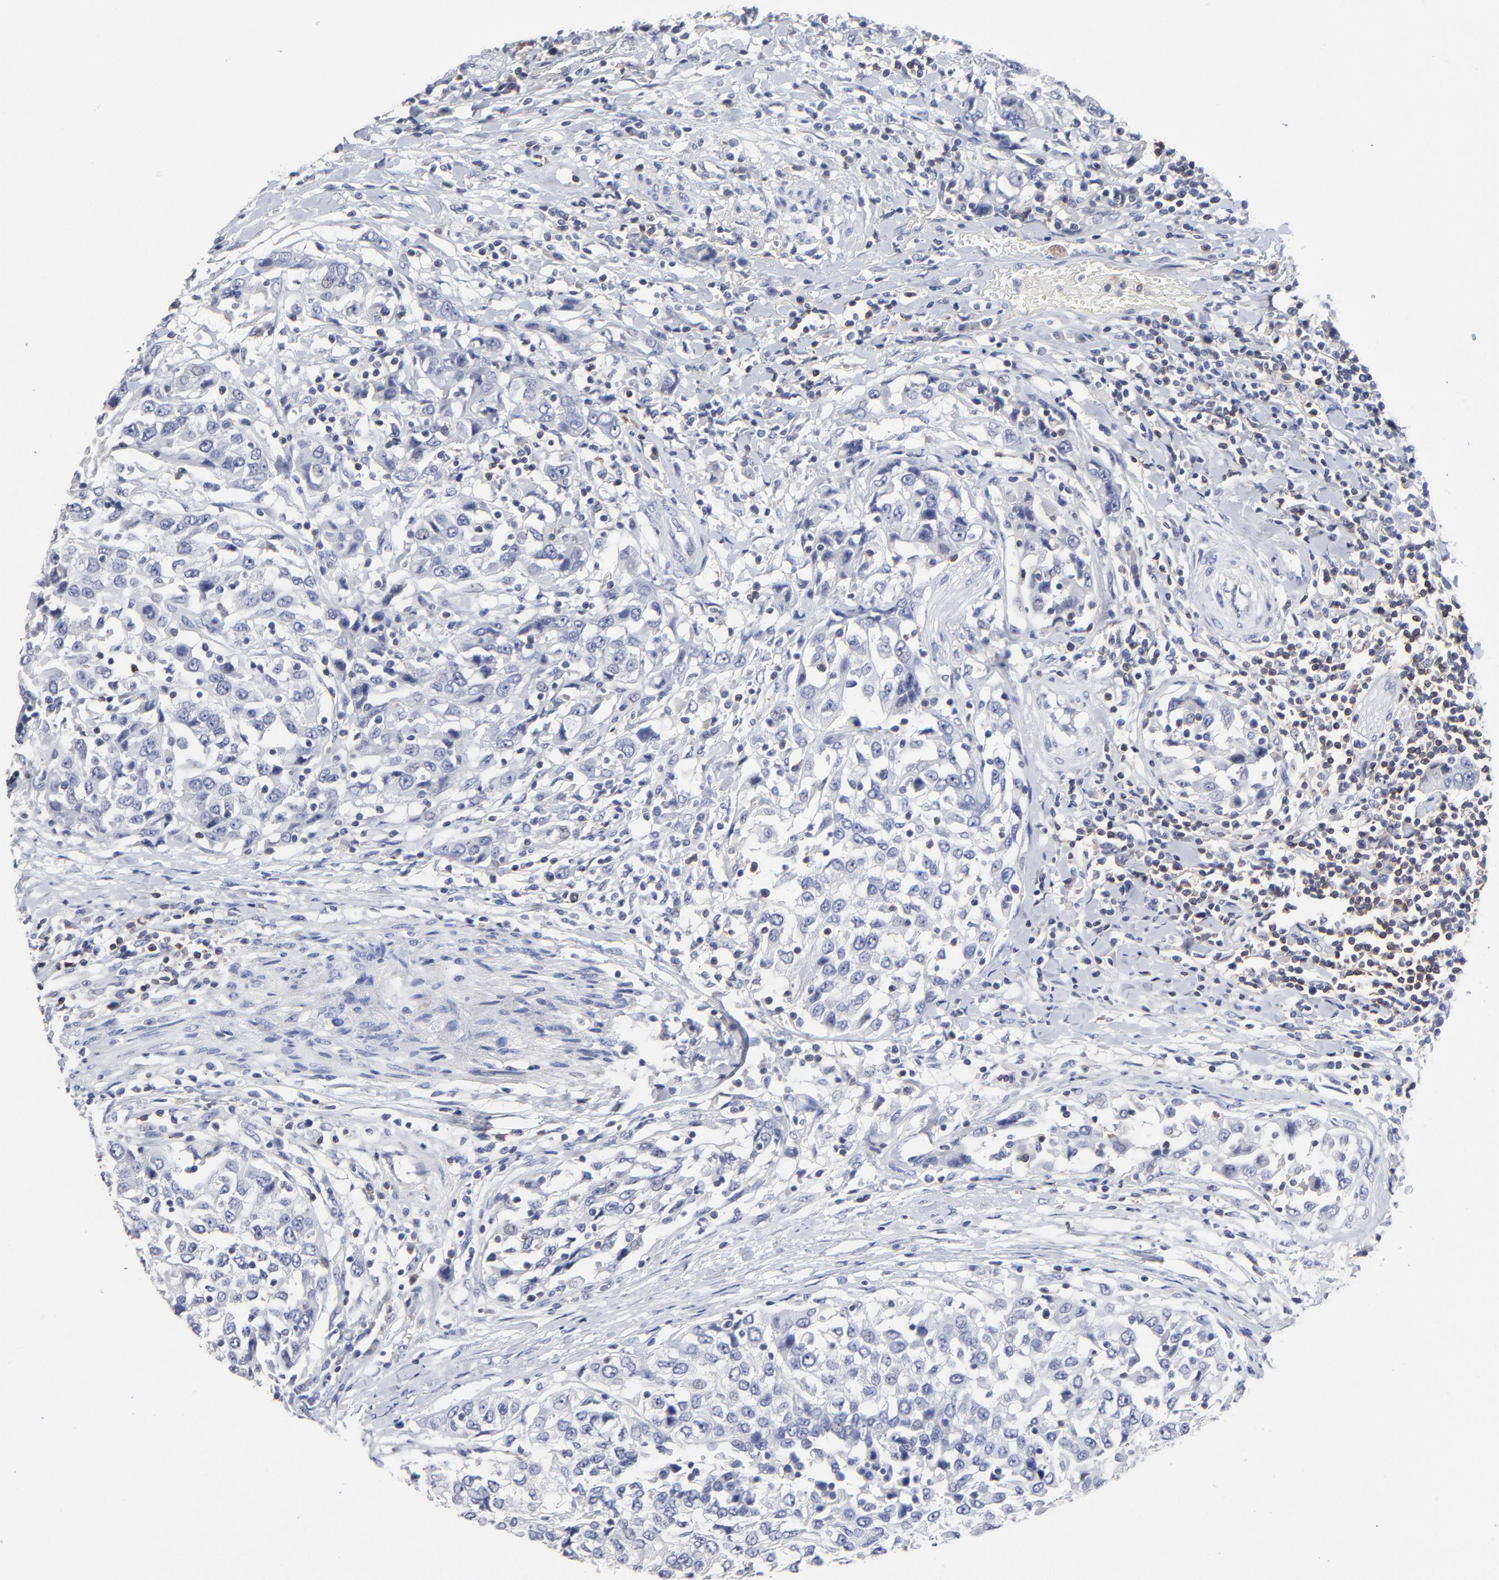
{"staining": {"intensity": "negative", "quantity": "none", "location": "none"}, "tissue": "urothelial cancer", "cell_type": "Tumor cells", "image_type": "cancer", "snomed": [{"axis": "morphology", "description": "Urothelial carcinoma, High grade"}, {"axis": "topography", "description": "Urinary bladder"}], "caption": "The photomicrograph reveals no staining of tumor cells in urothelial cancer.", "gene": "TRAT1", "patient": {"sex": "female", "age": 80}}